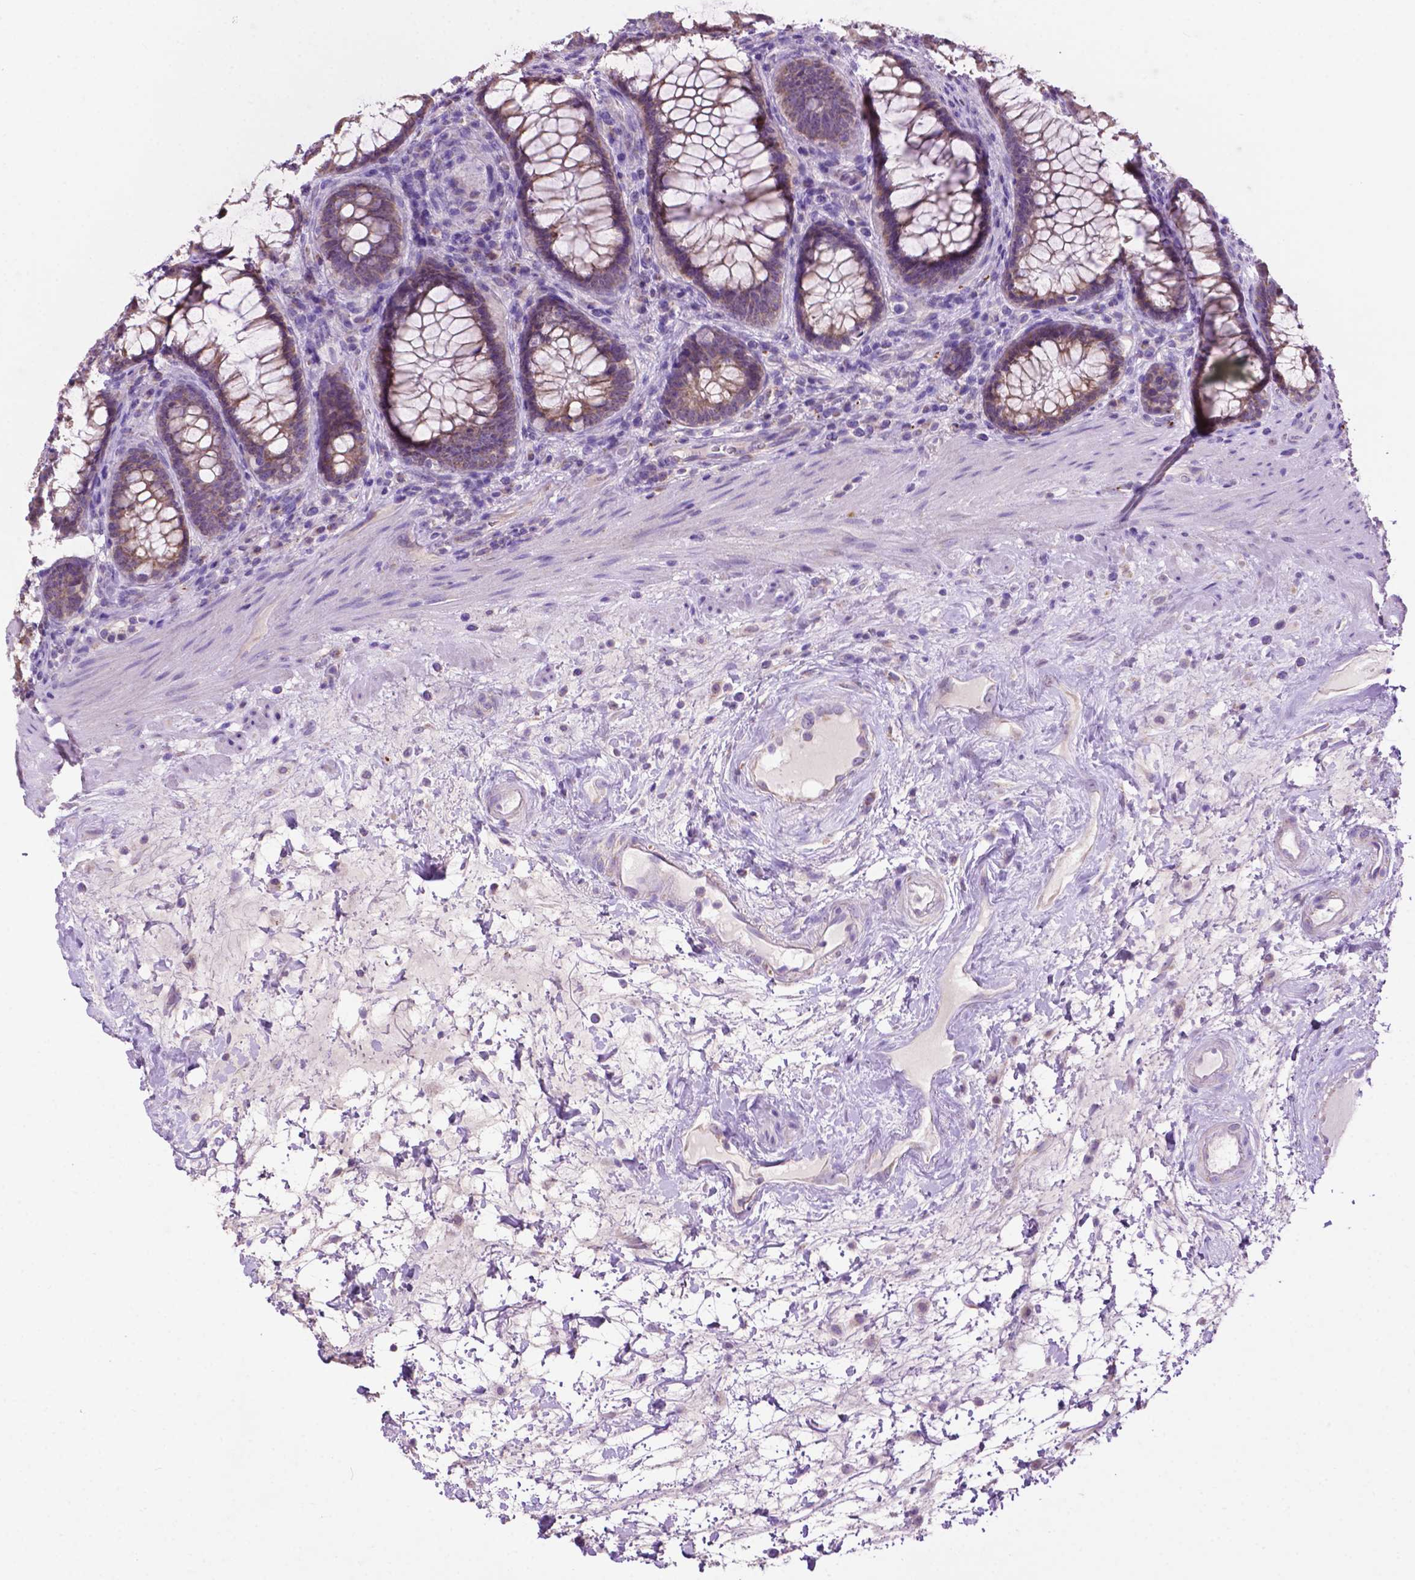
{"staining": {"intensity": "moderate", "quantity": "25%-75%", "location": "cytoplasmic/membranous"}, "tissue": "rectum", "cell_type": "Glandular cells", "image_type": "normal", "snomed": [{"axis": "morphology", "description": "Normal tissue, NOS"}, {"axis": "topography", "description": "Rectum"}], "caption": "A brown stain labels moderate cytoplasmic/membranous positivity of a protein in glandular cells of unremarkable human rectum.", "gene": "PHYHIP", "patient": {"sex": "male", "age": 72}}